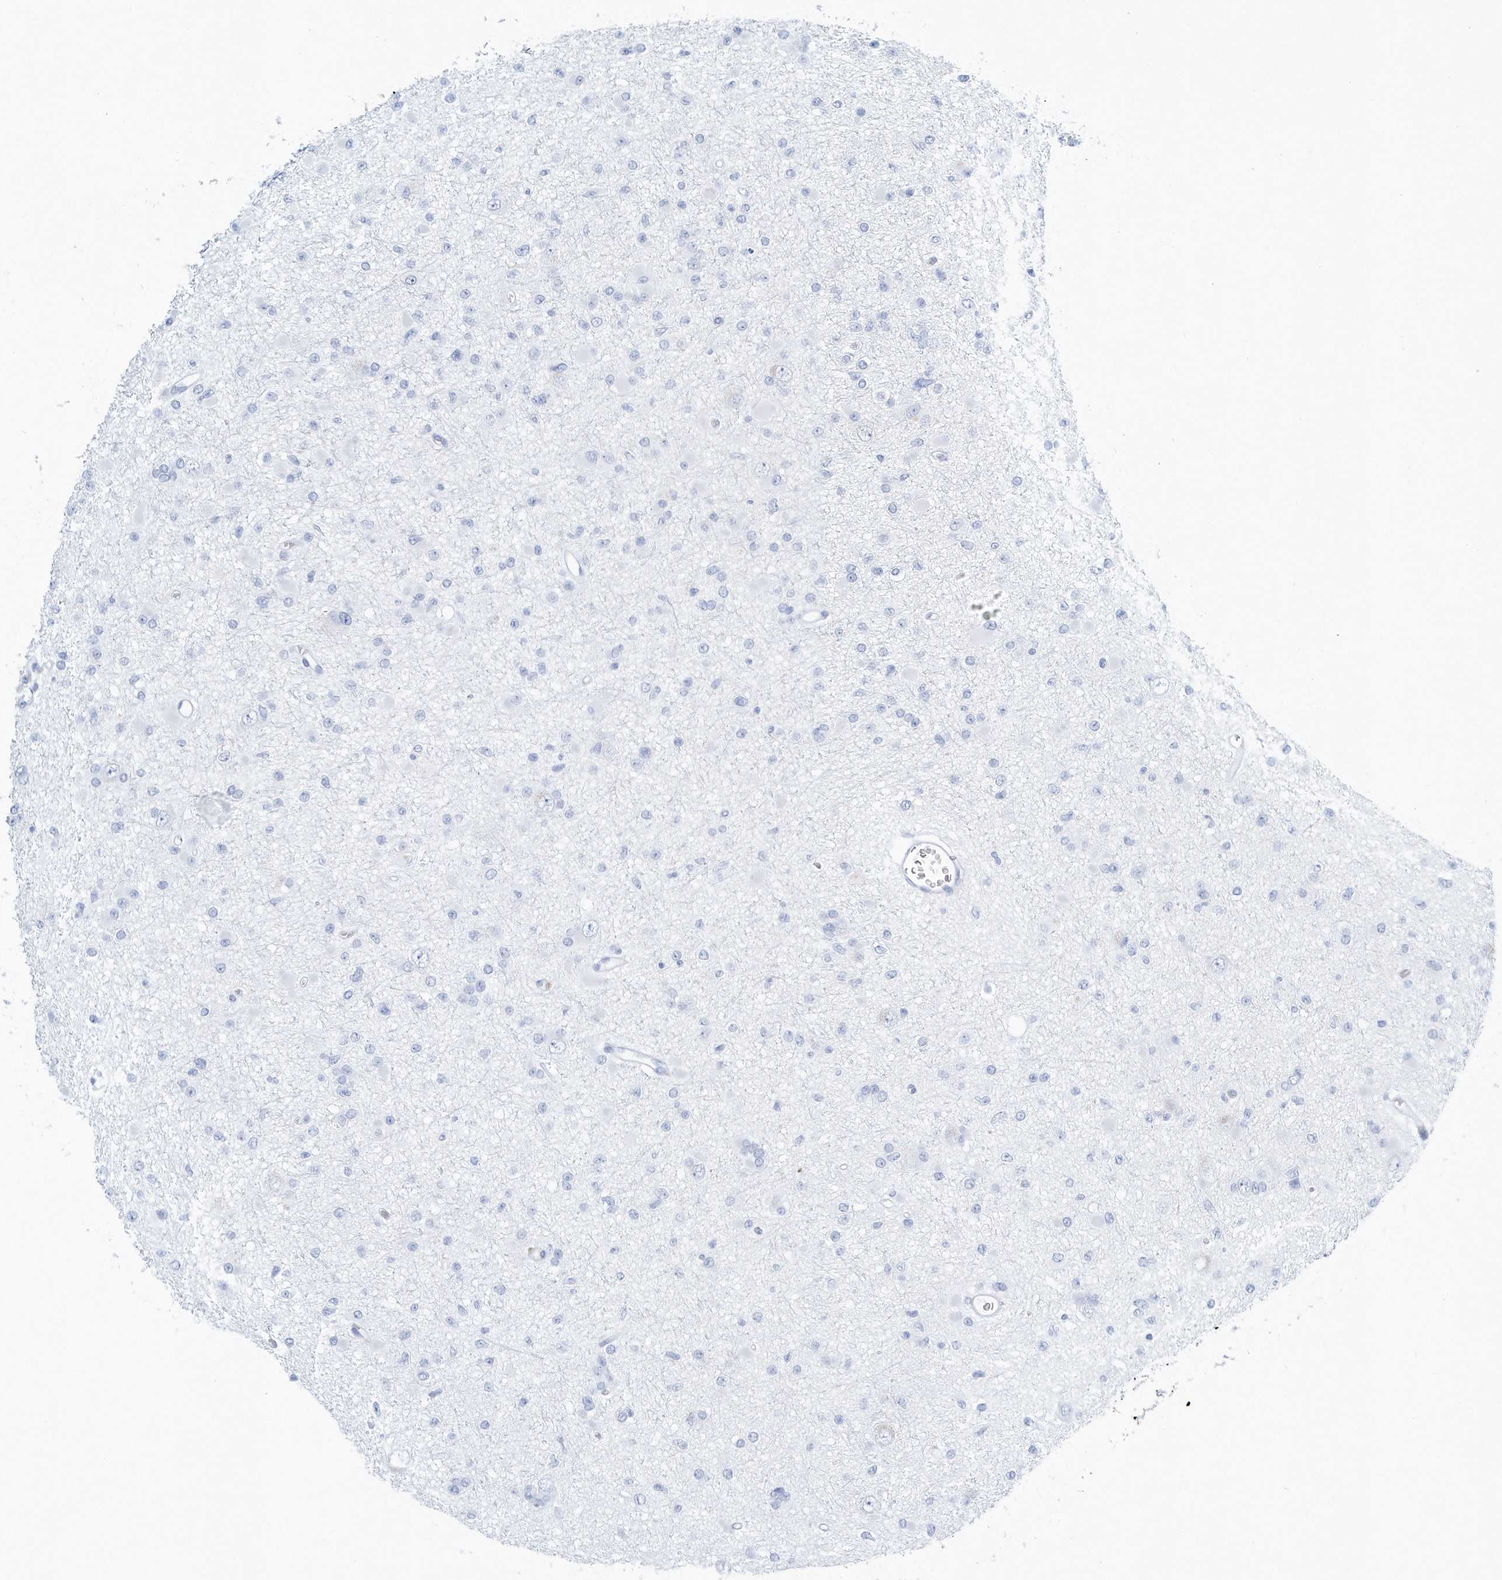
{"staining": {"intensity": "negative", "quantity": "none", "location": "none"}, "tissue": "glioma", "cell_type": "Tumor cells", "image_type": "cancer", "snomed": [{"axis": "morphology", "description": "Glioma, malignant, Low grade"}, {"axis": "topography", "description": "Brain"}], "caption": "Immunohistochemistry (IHC) of human malignant glioma (low-grade) demonstrates no staining in tumor cells.", "gene": "PTPRO", "patient": {"sex": "female", "age": 22}}